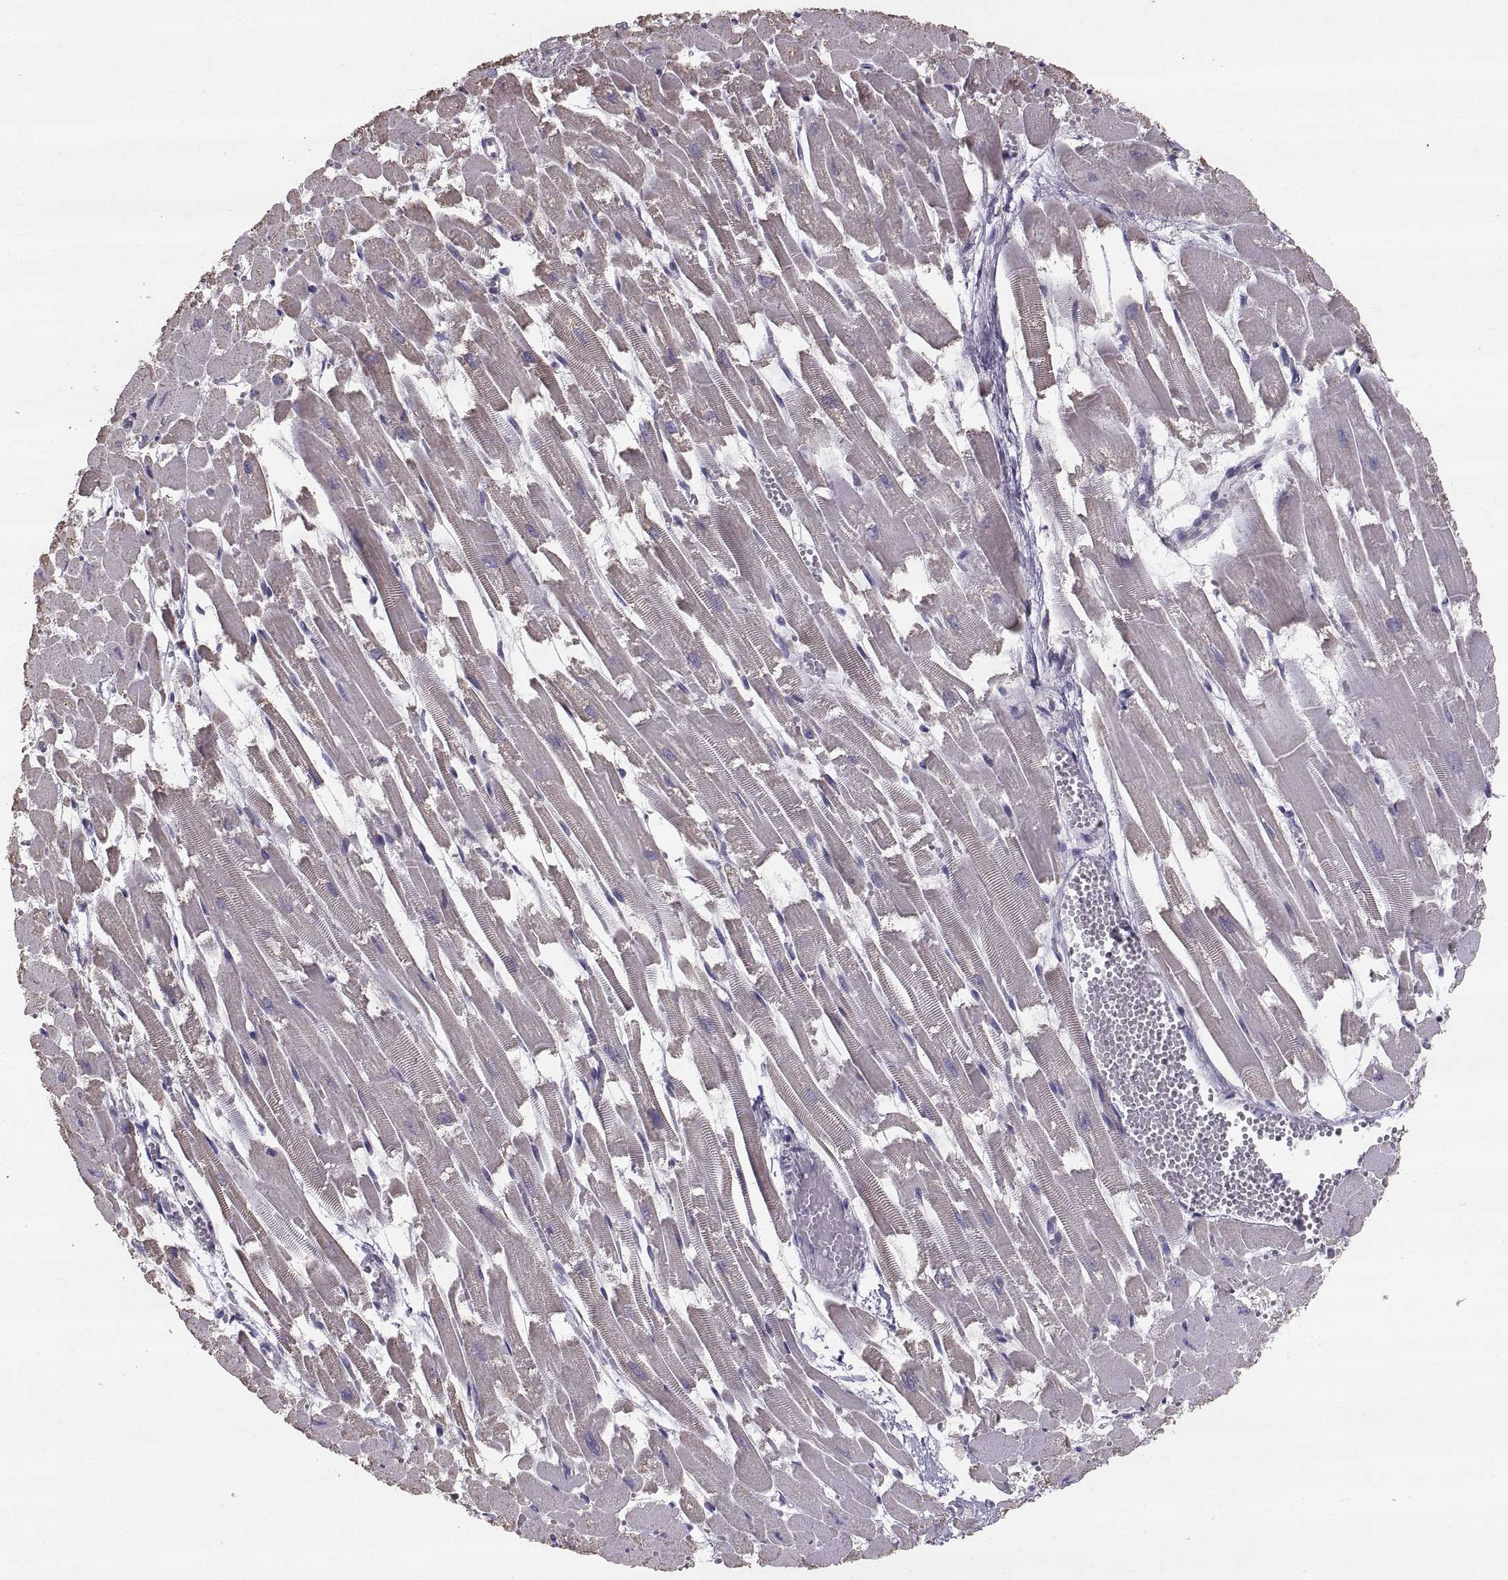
{"staining": {"intensity": "negative", "quantity": "none", "location": "none"}, "tissue": "heart muscle", "cell_type": "Cardiomyocytes", "image_type": "normal", "snomed": [{"axis": "morphology", "description": "Normal tissue, NOS"}, {"axis": "topography", "description": "Heart"}], "caption": "Immunohistochemistry (IHC) photomicrograph of benign heart muscle: heart muscle stained with DAB (3,3'-diaminobenzidine) displays no significant protein expression in cardiomyocytes.", "gene": "STMND1", "patient": {"sex": "female", "age": 52}}